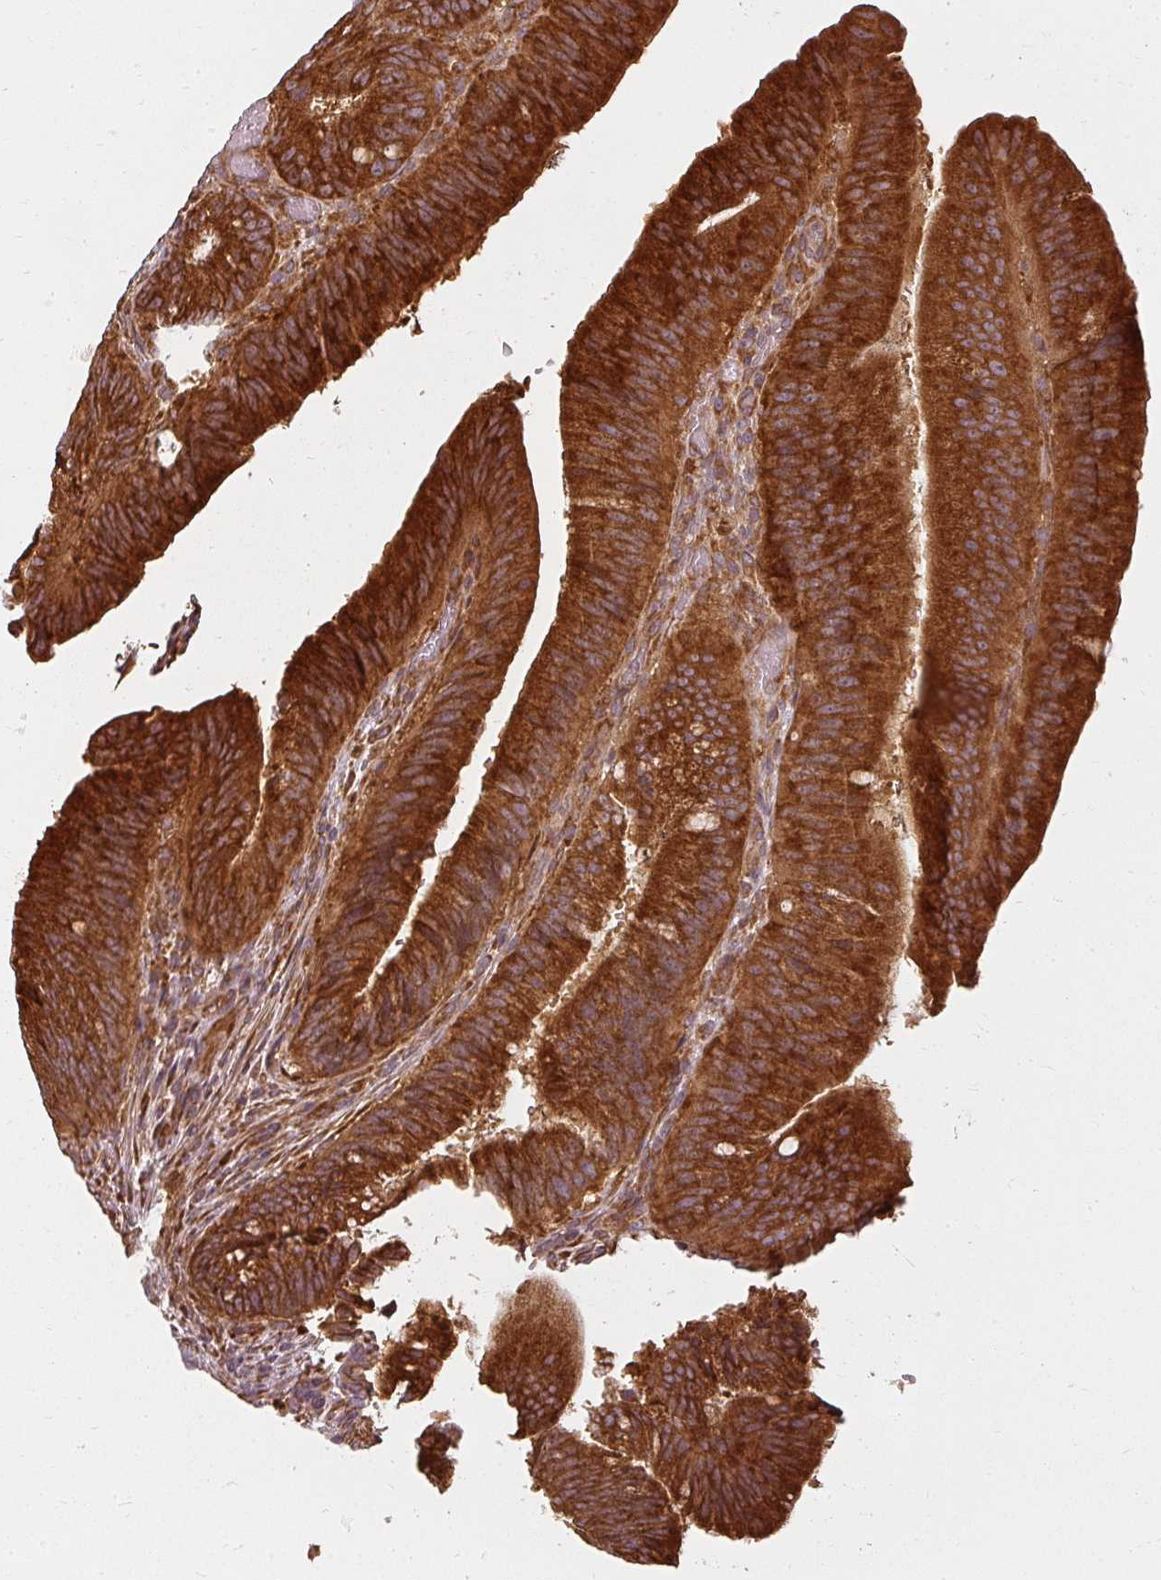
{"staining": {"intensity": "strong", "quantity": ">75%", "location": "cytoplasmic/membranous"}, "tissue": "colorectal cancer", "cell_type": "Tumor cells", "image_type": "cancer", "snomed": [{"axis": "morphology", "description": "Adenocarcinoma, NOS"}, {"axis": "topography", "description": "Colon"}], "caption": "Protein analysis of colorectal cancer tissue reveals strong cytoplasmic/membranous expression in approximately >75% of tumor cells.", "gene": "RPL24", "patient": {"sex": "female", "age": 43}}